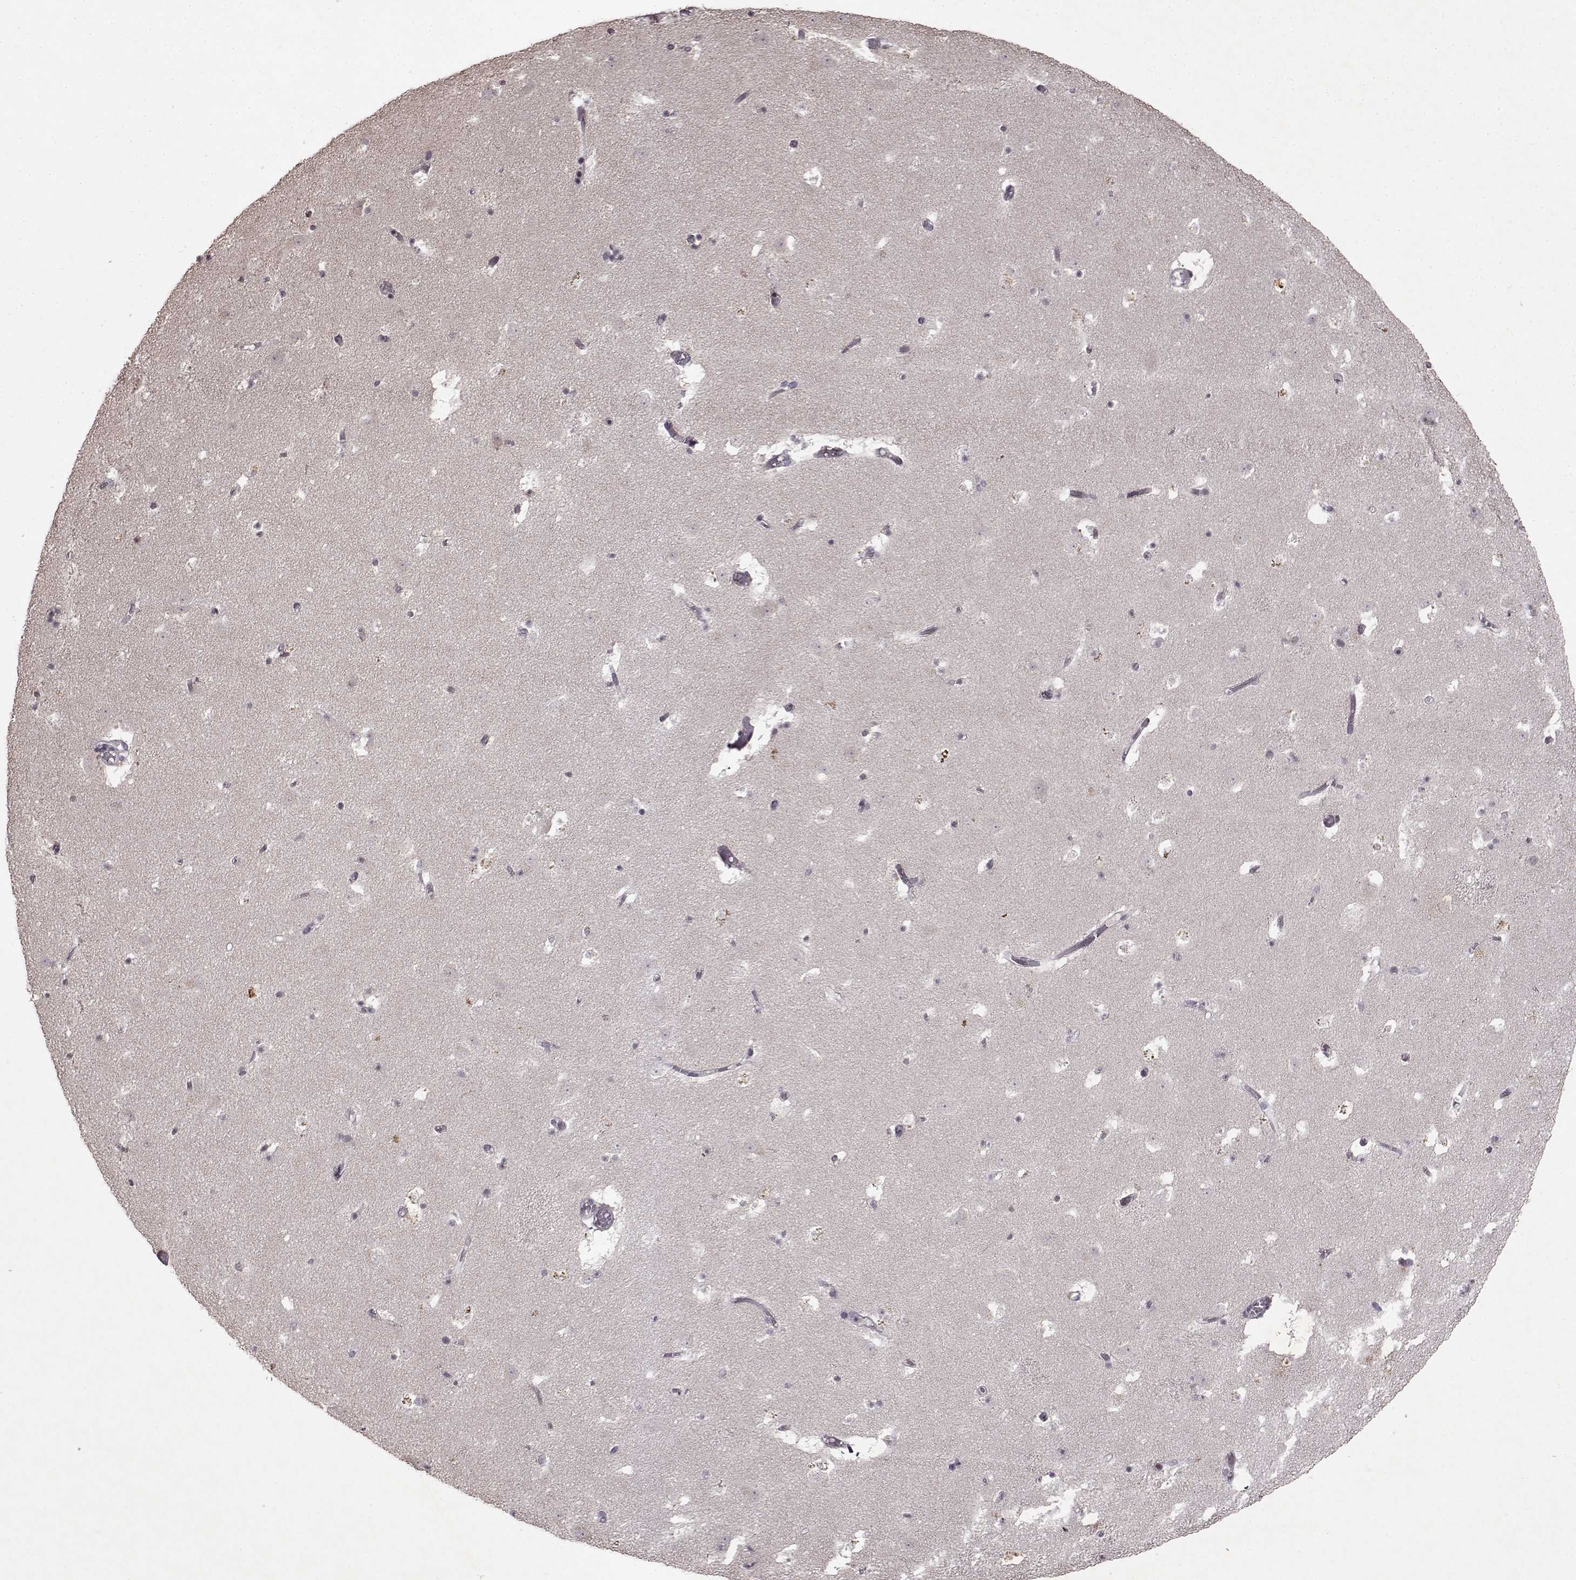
{"staining": {"intensity": "negative", "quantity": "none", "location": "none"}, "tissue": "caudate", "cell_type": "Glial cells", "image_type": "normal", "snomed": [{"axis": "morphology", "description": "Normal tissue, NOS"}, {"axis": "topography", "description": "Lateral ventricle wall"}], "caption": "High power microscopy micrograph of an IHC histopathology image of normal caudate, revealing no significant expression in glial cells.", "gene": "LHB", "patient": {"sex": "female", "age": 42}}